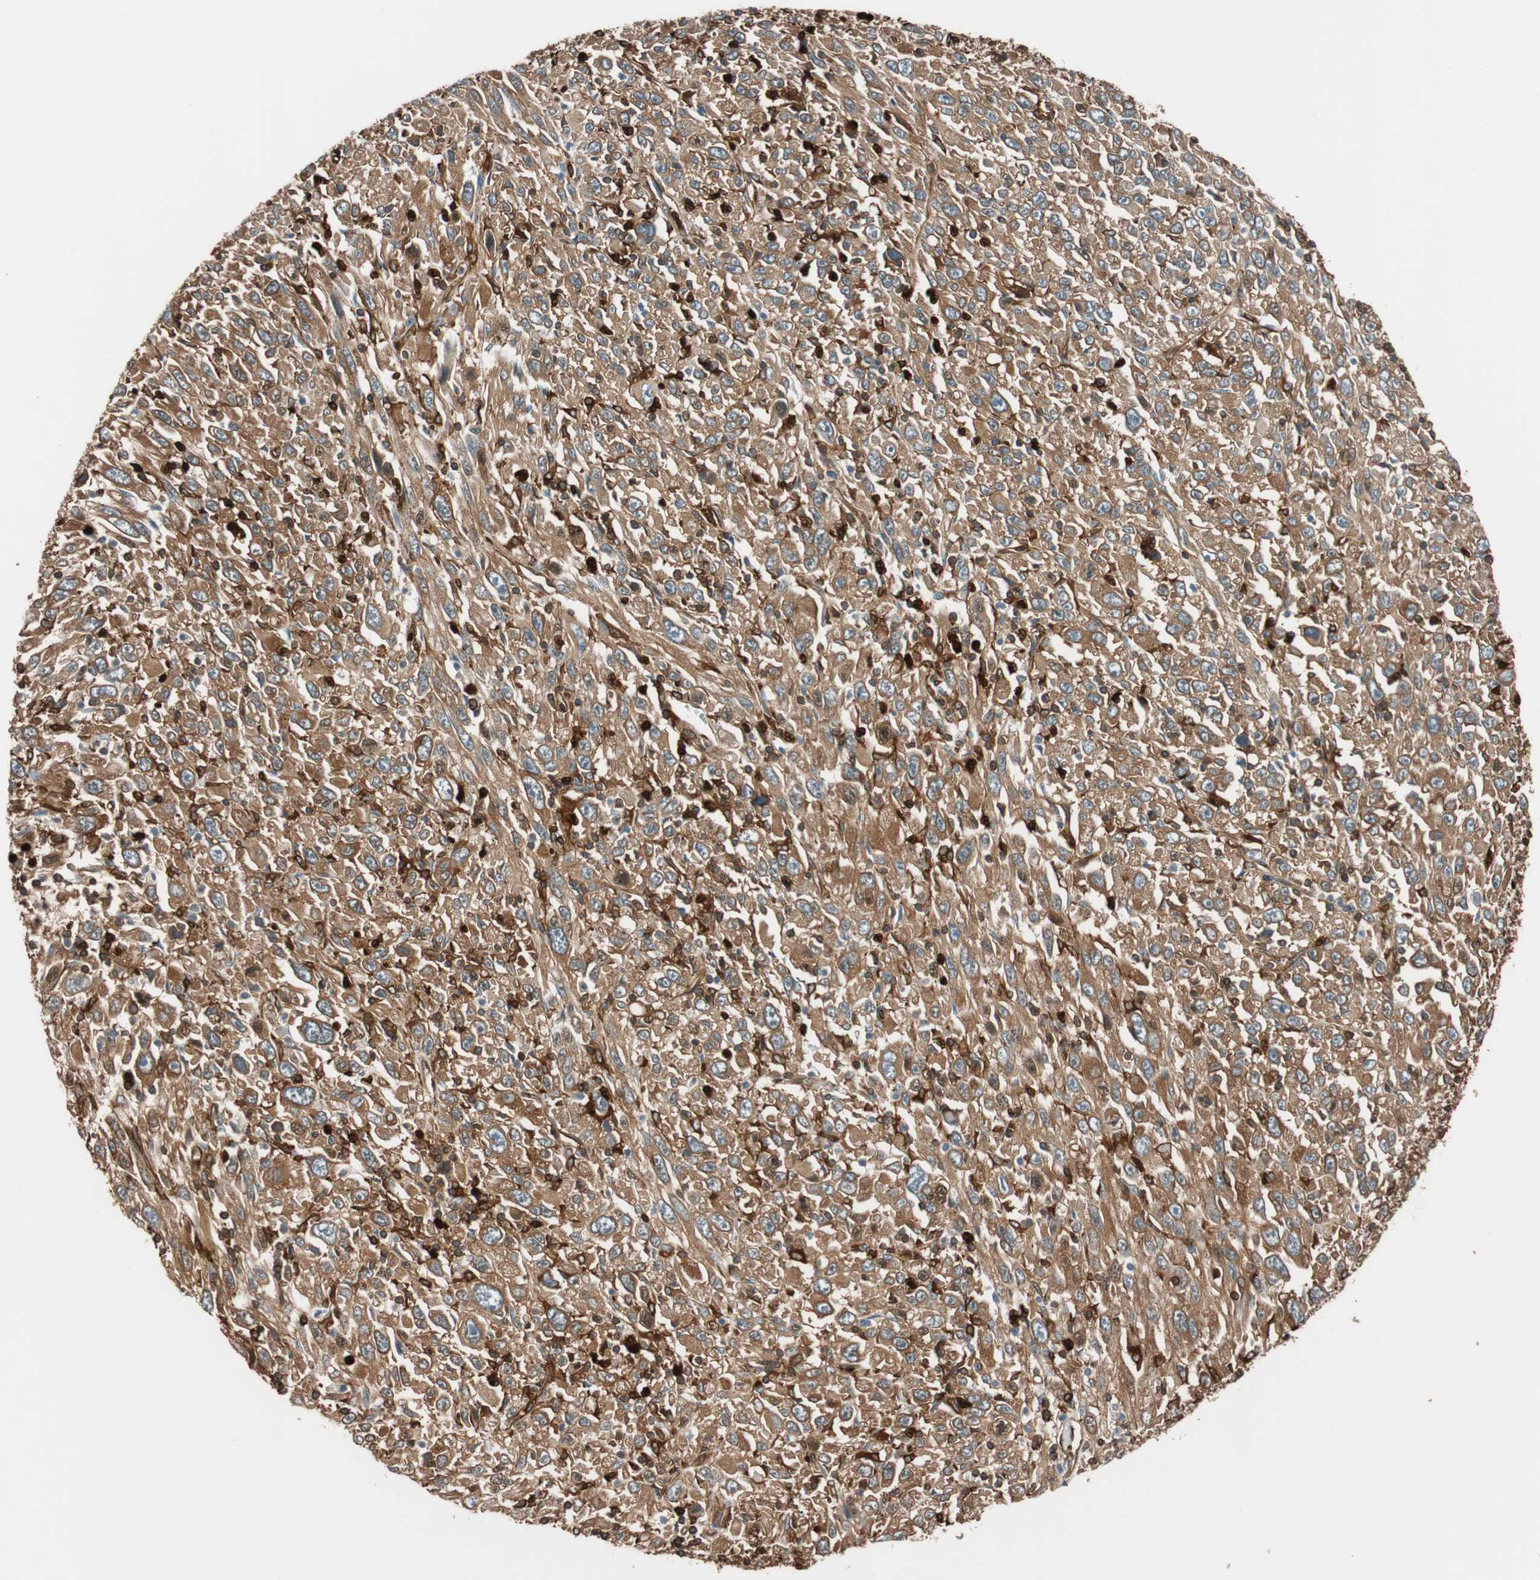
{"staining": {"intensity": "strong", "quantity": ">75%", "location": "cytoplasmic/membranous"}, "tissue": "melanoma", "cell_type": "Tumor cells", "image_type": "cancer", "snomed": [{"axis": "morphology", "description": "Malignant melanoma, Metastatic site"}, {"axis": "topography", "description": "Skin"}], "caption": "High-power microscopy captured an immunohistochemistry photomicrograph of melanoma, revealing strong cytoplasmic/membranous staining in about >75% of tumor cells. (brown staining indicates protein expression, while blue staining denotes nuclei).", "gene": "VASP", "patient": {"sex": "female", "age": 56}}